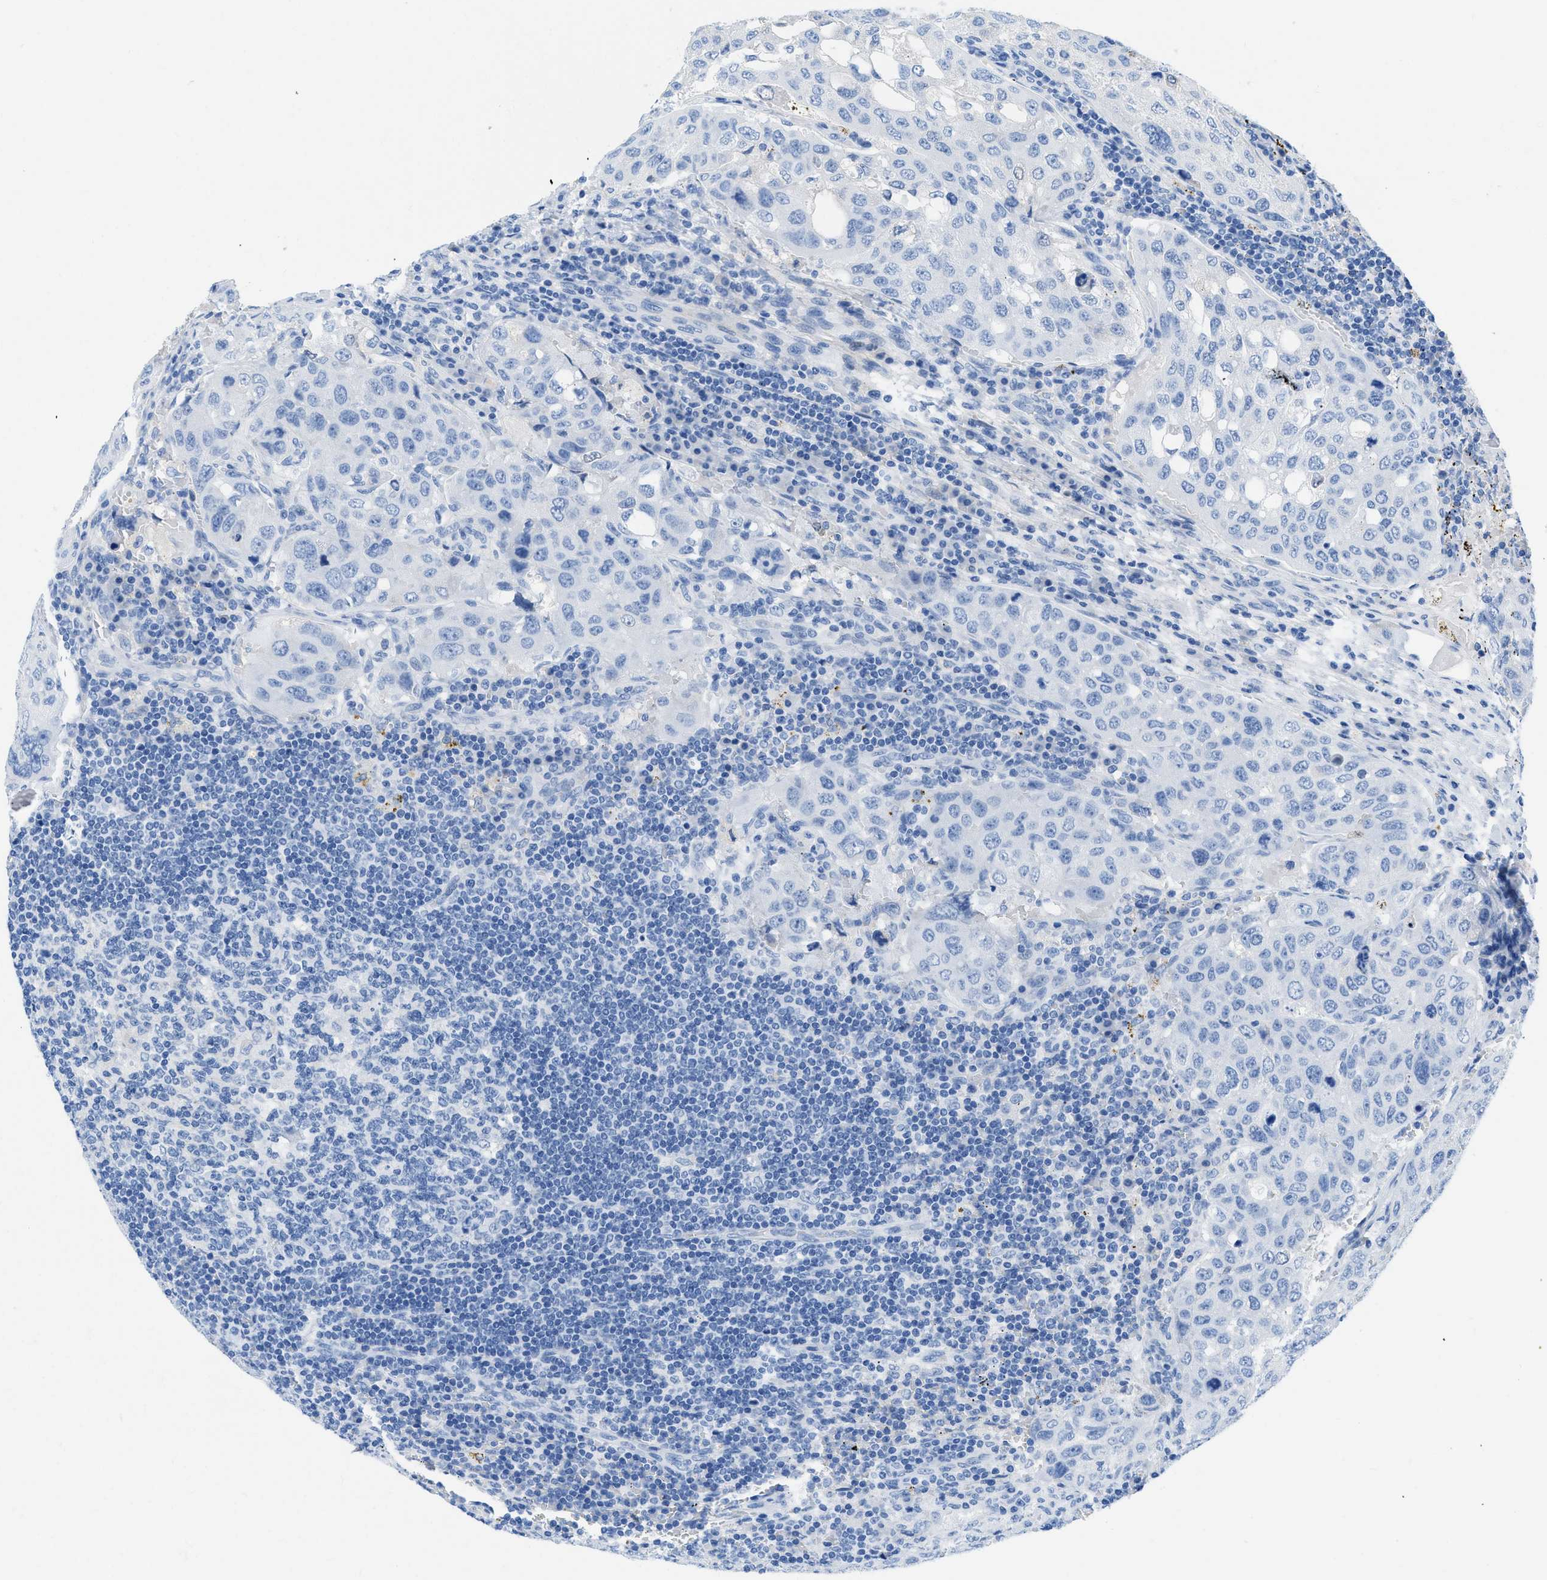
{"staining": {"intensity": "negative", "quantity": "none", "location": "none"}, "tissue": "urothelial cancer", "cell_type": "Tumor cells", "image_type": "cancer", "snomed": [{"axis": "morphology", "description": "Urothelial carcinoma, High grade"}, {"axis": "topography", "description": "Lymph node"}, {"axis": "topography", "description": "Urinary bladder"}], "caption": "Immunohistochemistry (IHC) micrograph of urothelial cancer stained for a protein (brown), which exhibits no positivity in tumor cells.", "gene": "COL3A1", "patient": {"sex": "male", "age": 51}}